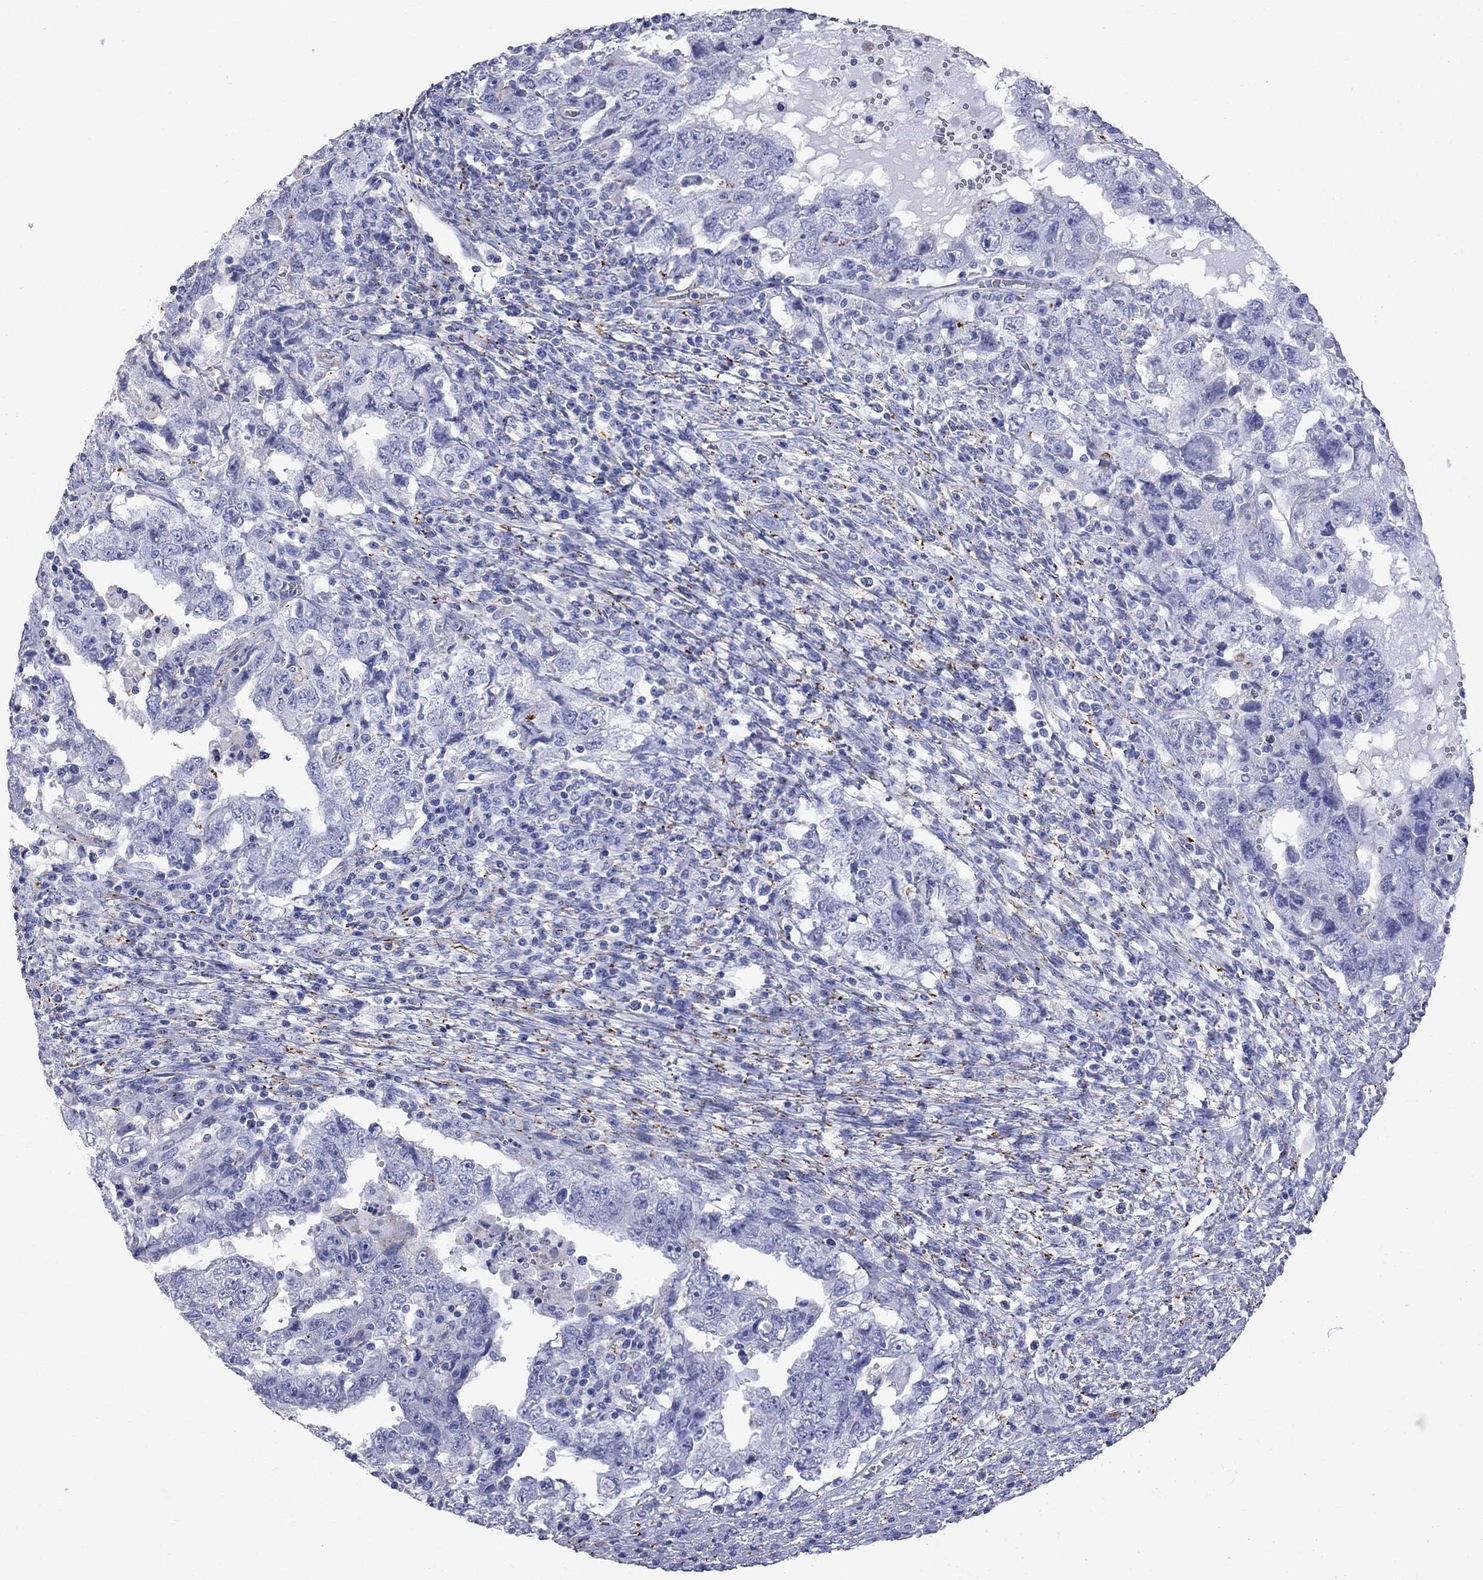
{"staining": {"intensity": "negative", "quantity": "none", "location": "none"}, "tissue": "testis cancer", "cell_type": "Tumor cells", "image_type": "cancer", "snomed": [{"axis": "morphology", "description": "Carcinoma, Embryonal, NOS"}, {"axis": "topography", "description": "Testis"}], "caption": "IHC image of neoplastic tissue: embryonal carcinoma (testis) stained with DAB (3,3'-diaminobenzidine) demonstrates no significant protein expression in tumor cells.", "gene": "S100A3", "patient": {"sex": "male", "age": 26}}